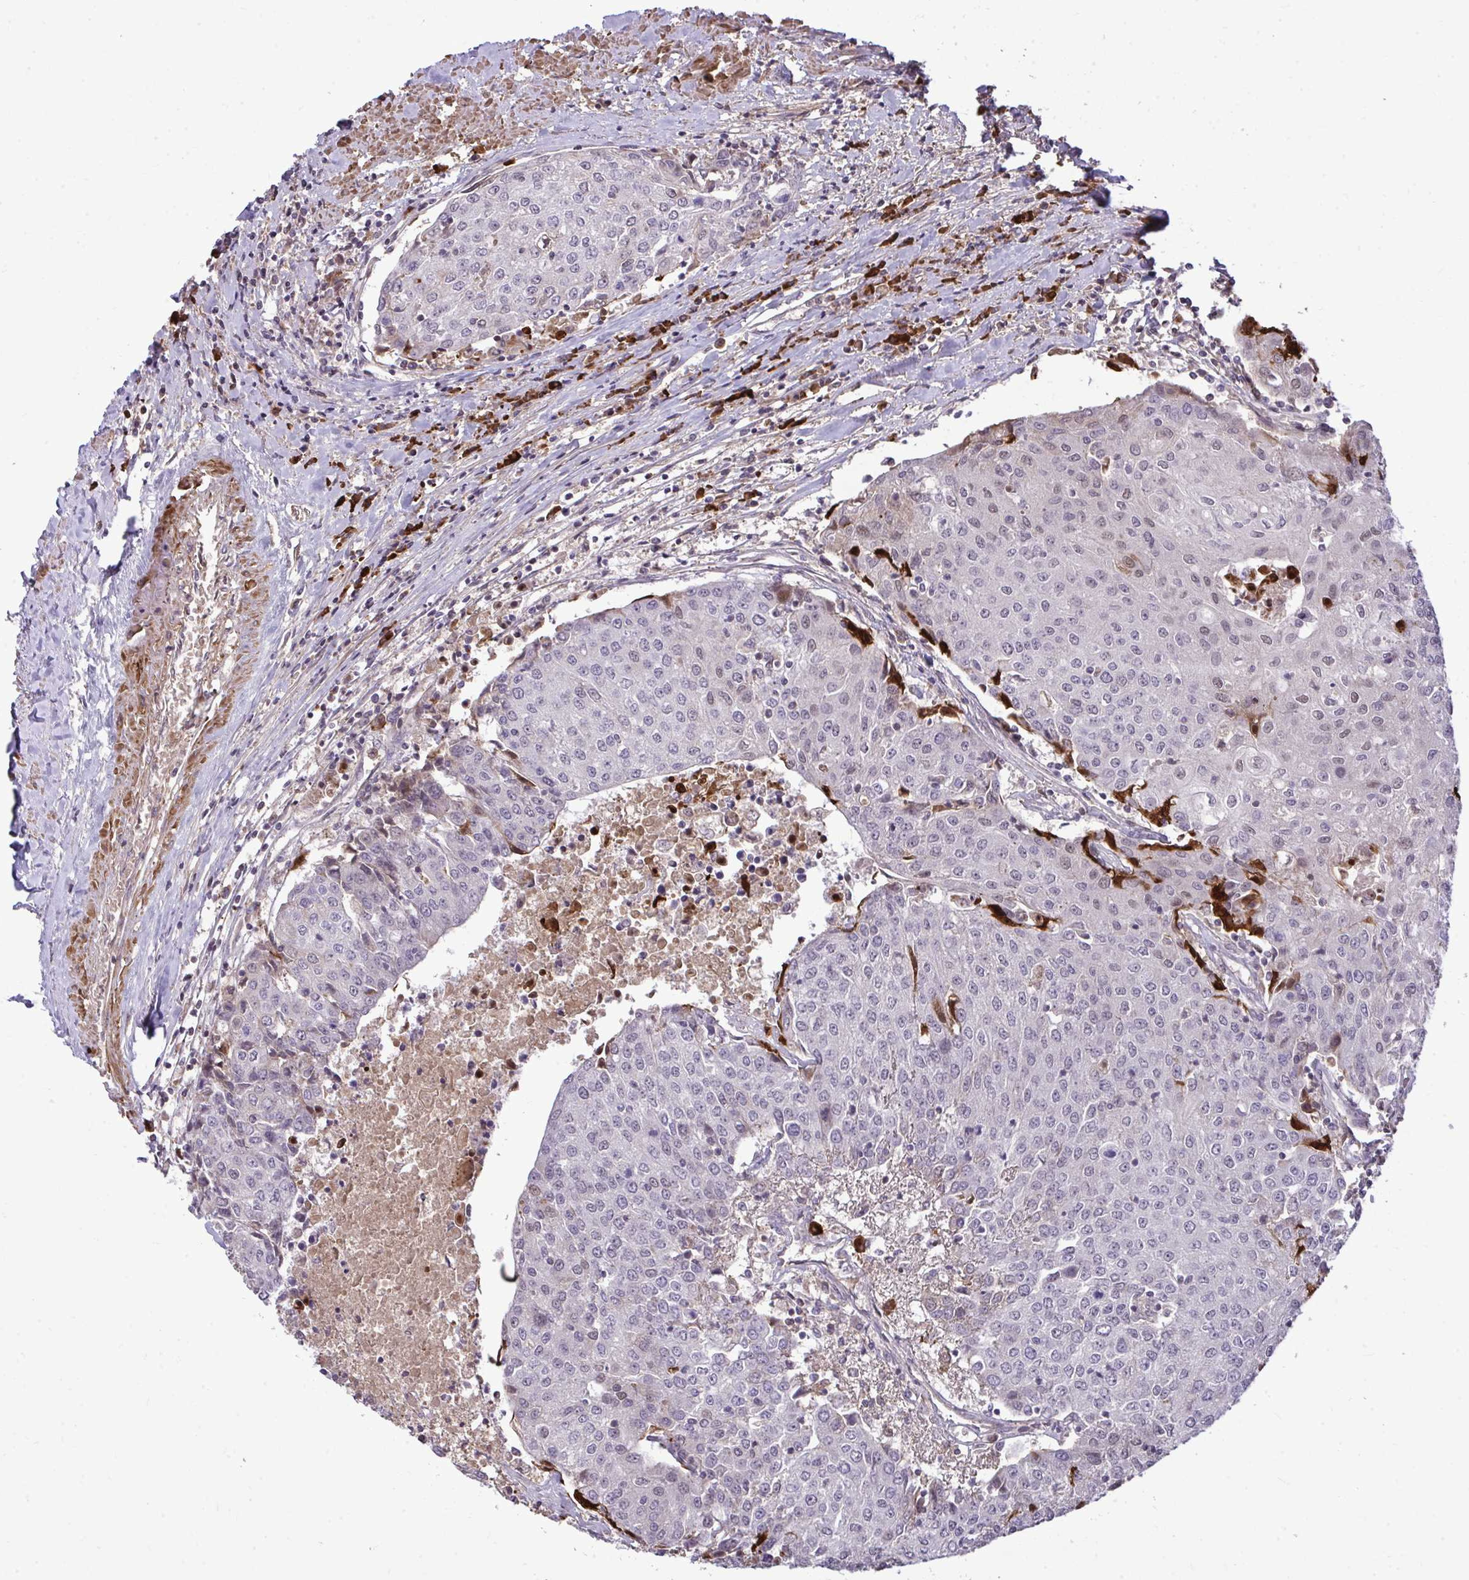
{"staining": {"intensity": "weak", "quantity": "<25%", "location": "cytoplasmic/membranous,nuclear"}, "tissue": "urothelial cancer", "cell_type": "Tumor cells", "image_type": "cancer", "snomed": [{"axis": "morphology", "description": "Urothelial carcinoma, High grade"}, {"axis": "topography", "description": "Urinary bladder"}], "caption": "Urothelial cancer was stained to show a protein in brown. There is no significant staining in tumor cells.", "gene": "ZSCAN9", "patient": {"sex": "female", "age": 85}}